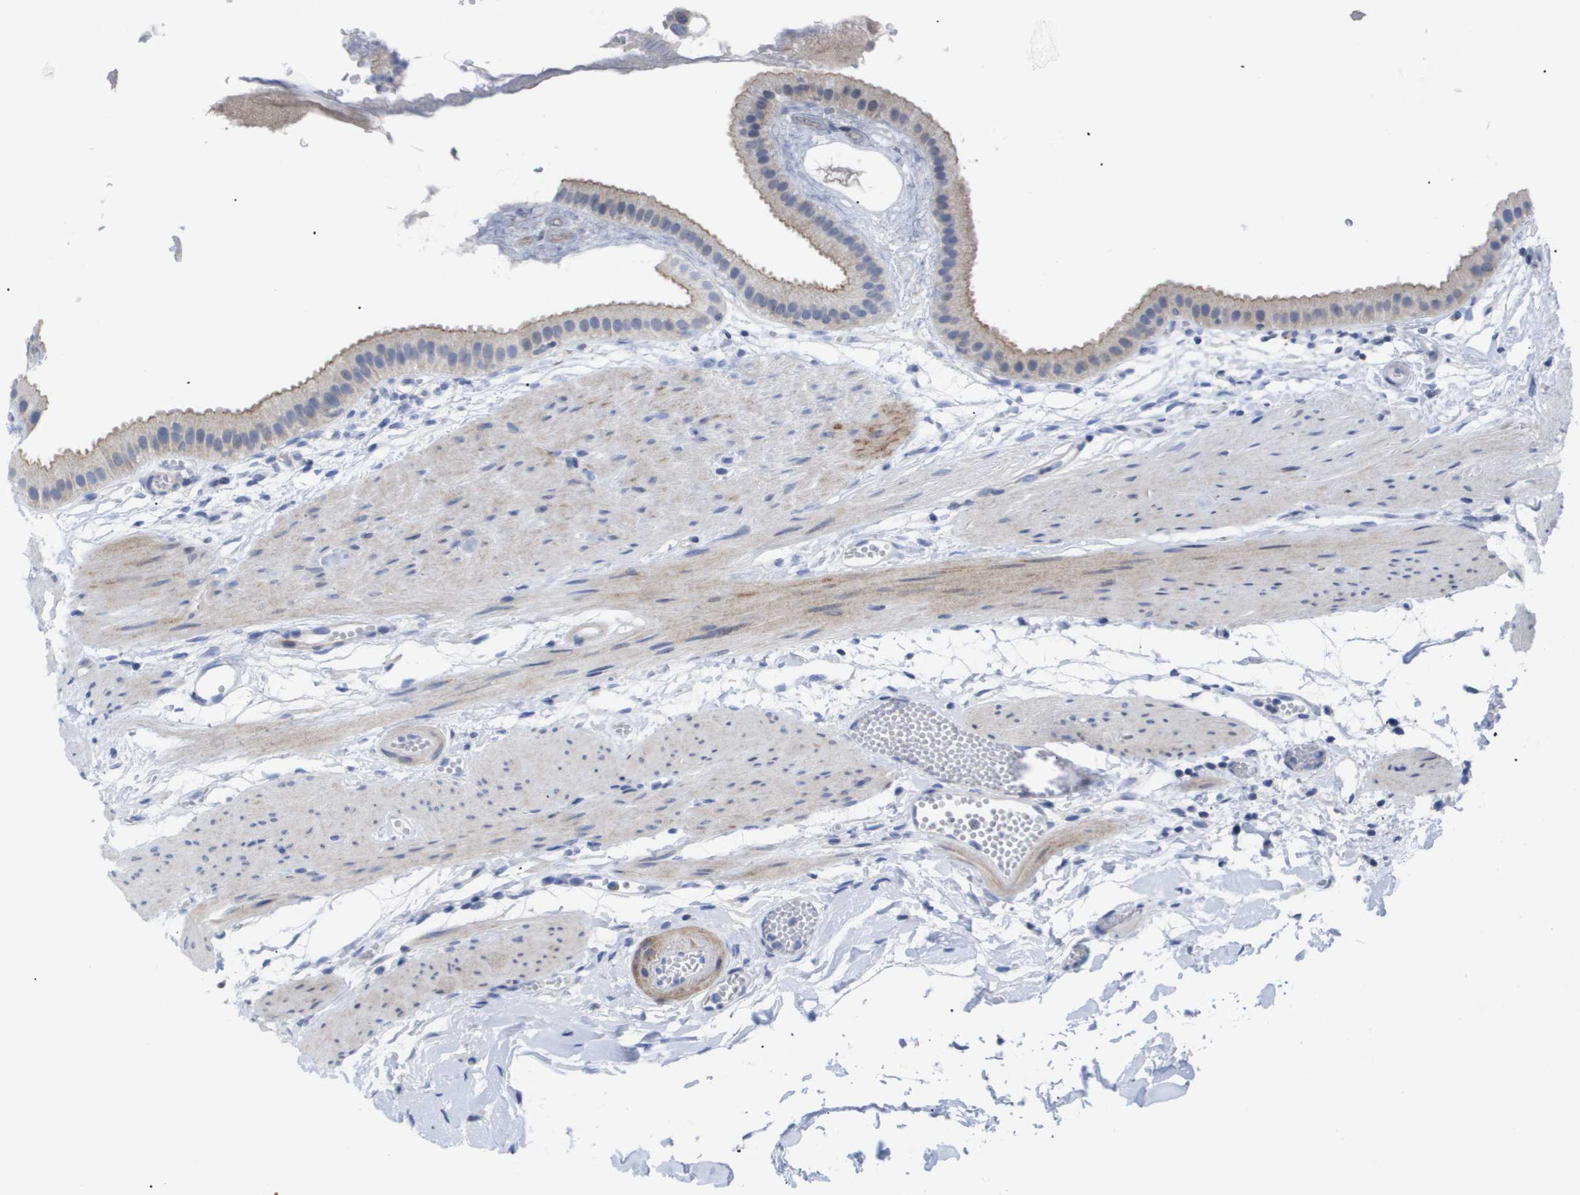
{"staining": {"intensity": "weak", "quantity": ">75%", "location": "cytoplasmic/membranous"}, "tissue": "gallbladder", "cell_type": "Glandular cells", "image_type": "normal", "snomed": [{"axis": "morphology", "description": "Normal tissue, NOS"}, {"axis": "topography", "description": "Gallbladder"}], "caption": "Weak cytoplasmic/membranous positivity is seen in about >75% of glandular cells in benign gallbladder. The protein of interest is stained brown, and the nuclei are stained in blue (DAB (3,3'-diaminobenzidine) IHC with brightfield microscopy, high magnification).", "gene": "CAV3", "patient": {"sex": "female", "age": 64}}